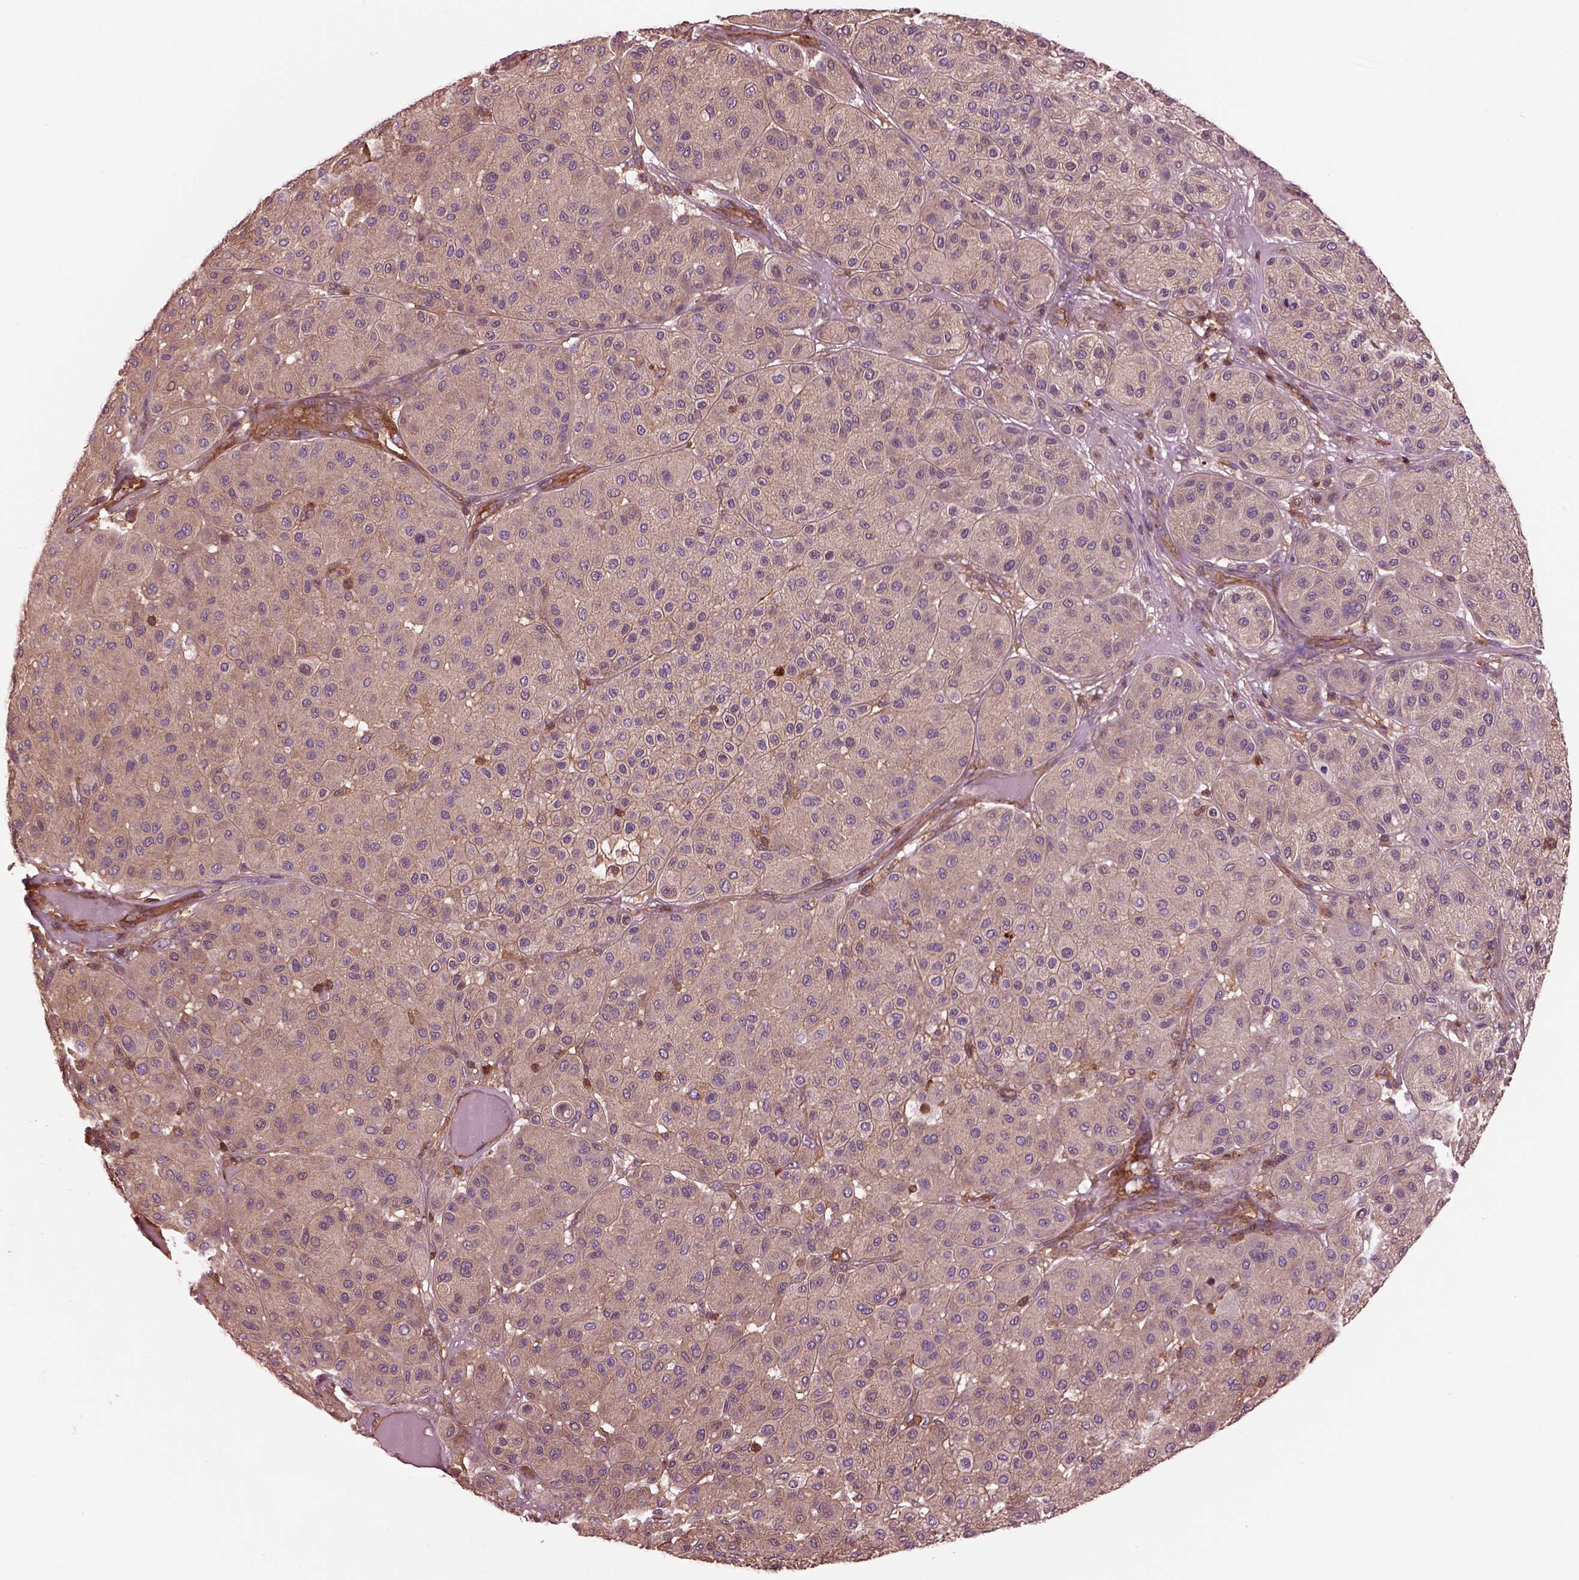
{"staining": {"intensity": "moderate", "quantity": "25%-75%", "location": "cytoplasmic/membranous"}, "tissue": "melanoma", "cell_type": "Tumor cells", "image_type": "cancer", "snomed": [{"axis": "morphology", "description": "Malignant melanoma, Metastatic site"}, {"axis": "topography", "description": "Smooth muscle"}], "caption": "DAB (3,3'-diaminobenzidine) immunohistochemical staining of human melanoma shows moderate cytoplasmic/membranous protein positivity in about 25%-75% of tumor cells. (brown staining indicates protein expression, while blue staining denotes nuclei).", "gene": "MYL6", "patient": {"sex": "male", "age": 41}}